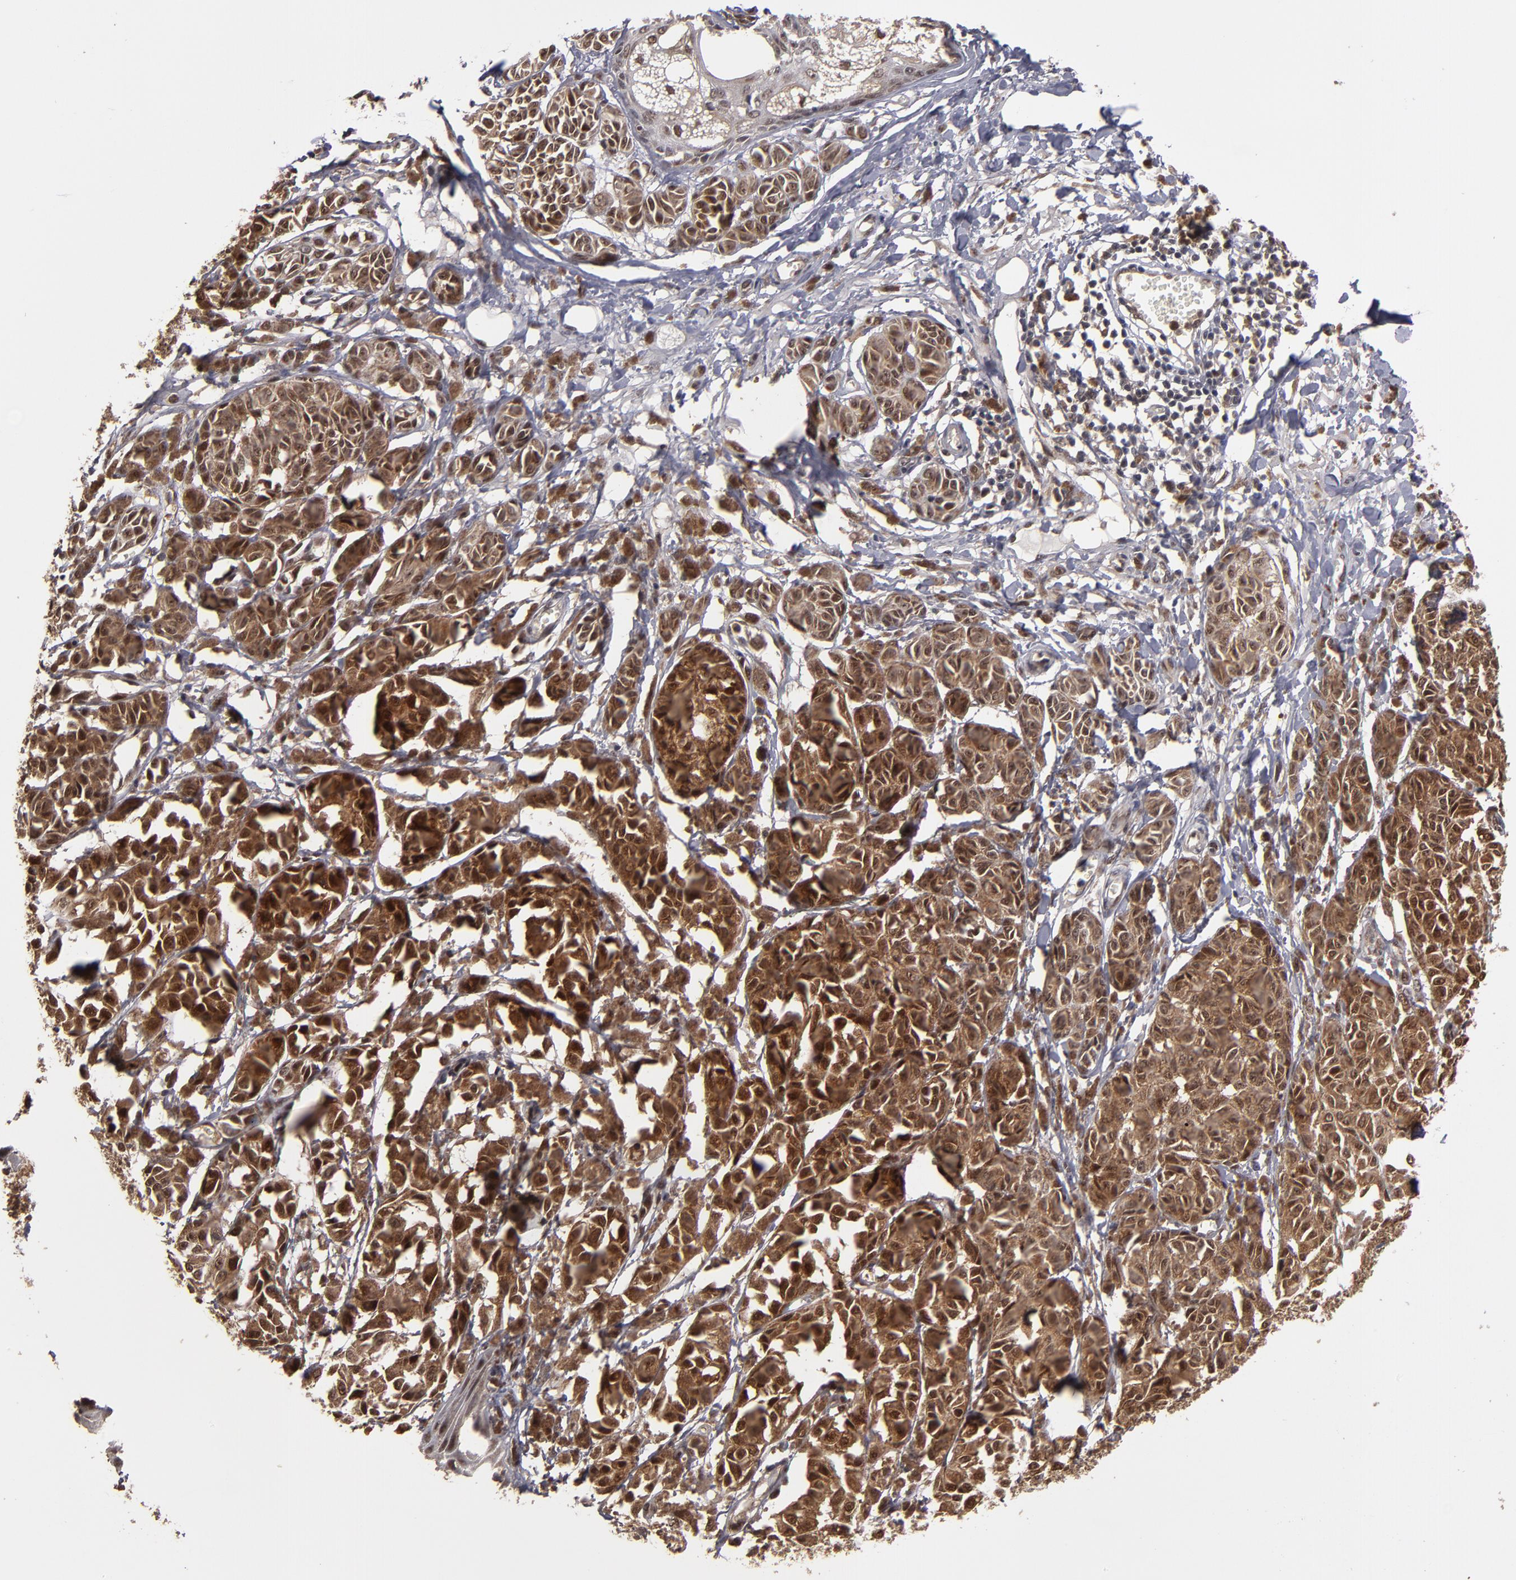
{"staining": {"intensity": "strong", "quantity": ">75%", "location": "cytoplasmic/membranous"}, "tissue": "melanoma", "cell_type": "Tumor cells", "image_type": "cancer", "snomed": [{"axis": "morphology", "description": "Malignant melanoma, NOS"}, {"axis": "topography", "description": "Skin"}], "caption": "The immunohistochemical stain shows strong cytoplasmic/membranous expression in tumor cells of malignant melanoma tissue.", "gene": "CUL5", "patient": {"sex": "male", "age": 76}}